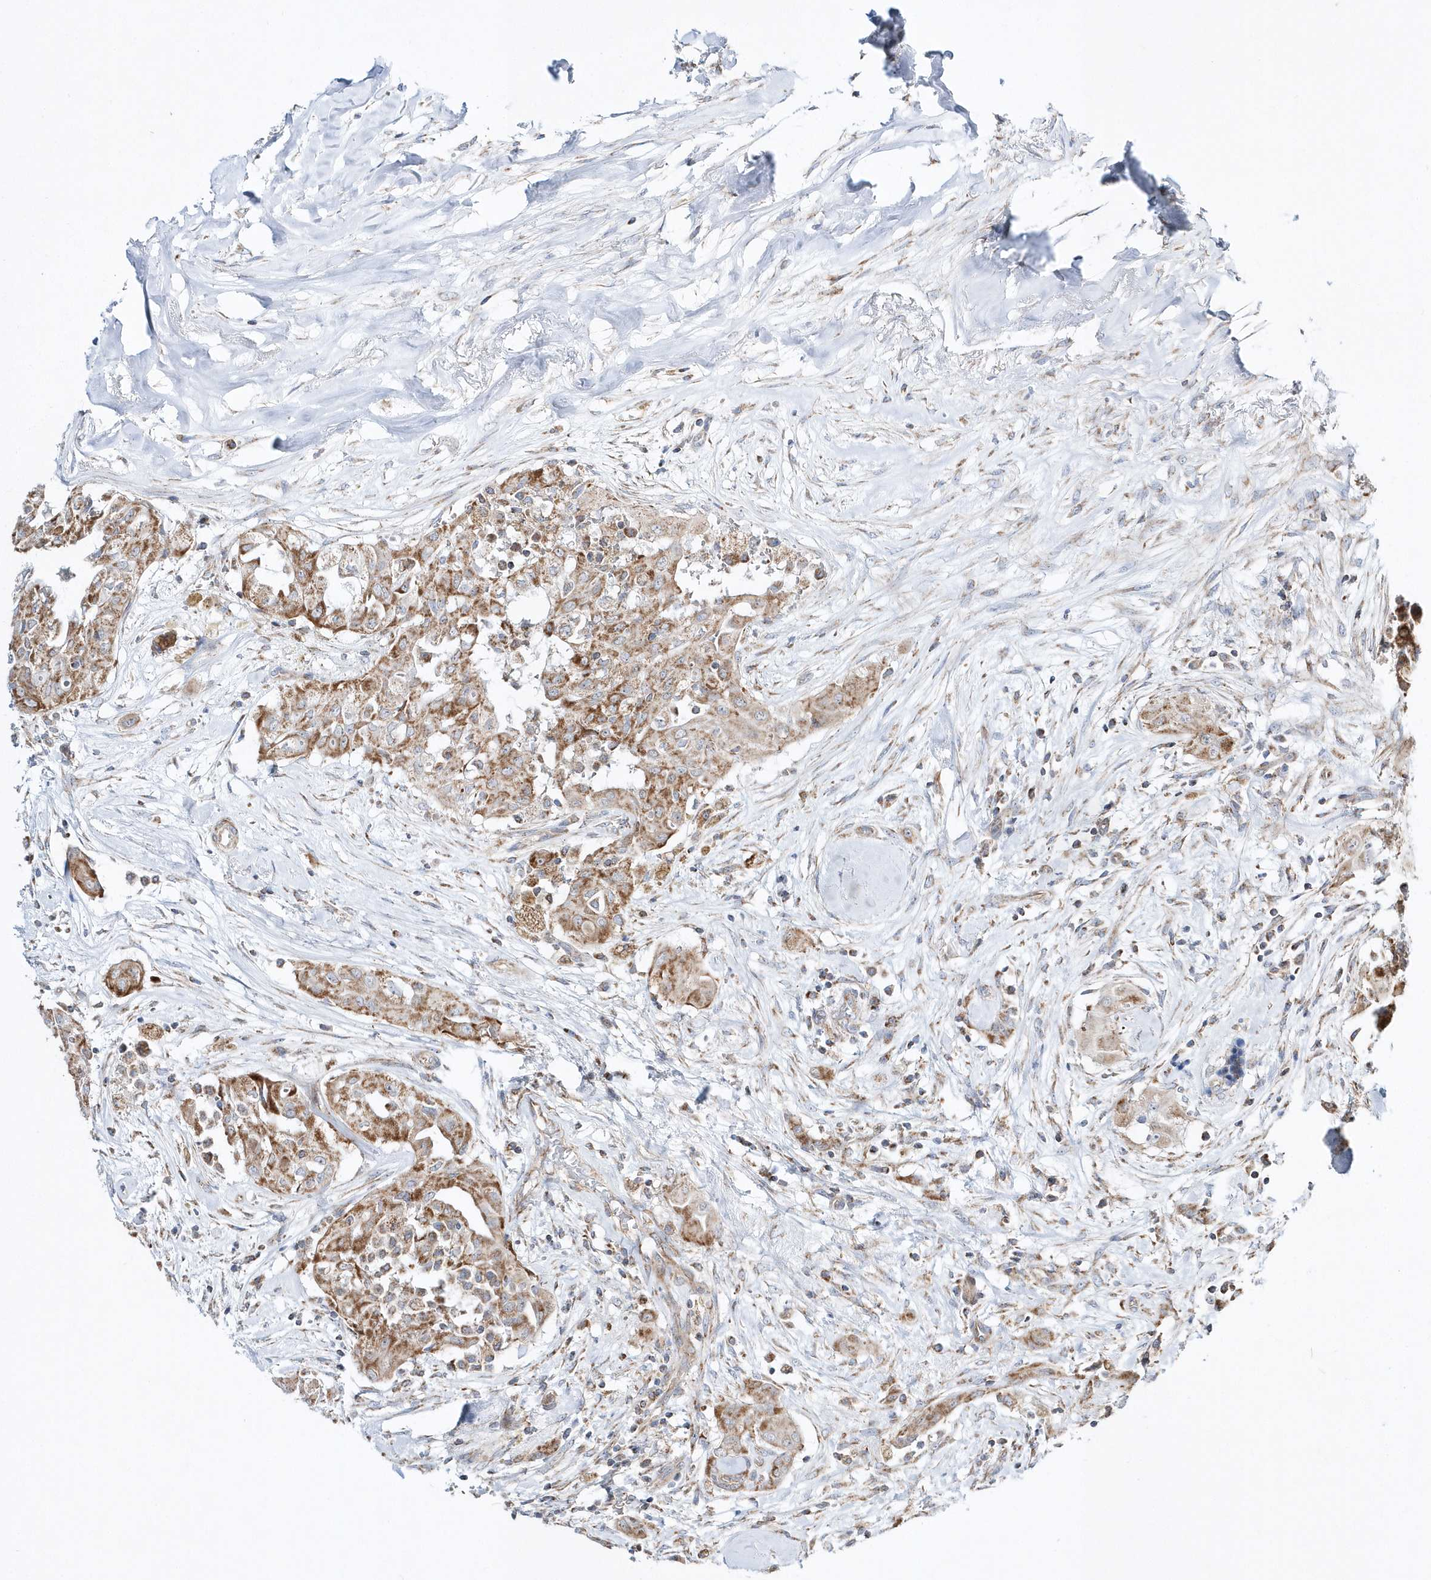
{"staining": {"intensity": "moderate", "quantity": ">75%", "location": "cytoplasmic/membranous"}, "tissue": "thyroid cancer", "cell_type": "Tumor cells", "image_type": "cancer", "snomed": [{"axis": "morphology", "description": "Papillary adenocarcinoma, NOS"}, {"axis": "topography", "description": "Thyroid gland"}], "caption": "An image of human papillary adenocarcinoma (thyroid) stained for a protein reveals moderate cytoplasmic/membranous brown staining in tumor cells.", "gene": "OPA1", "patient": {"sex": "female", "age": 59}}